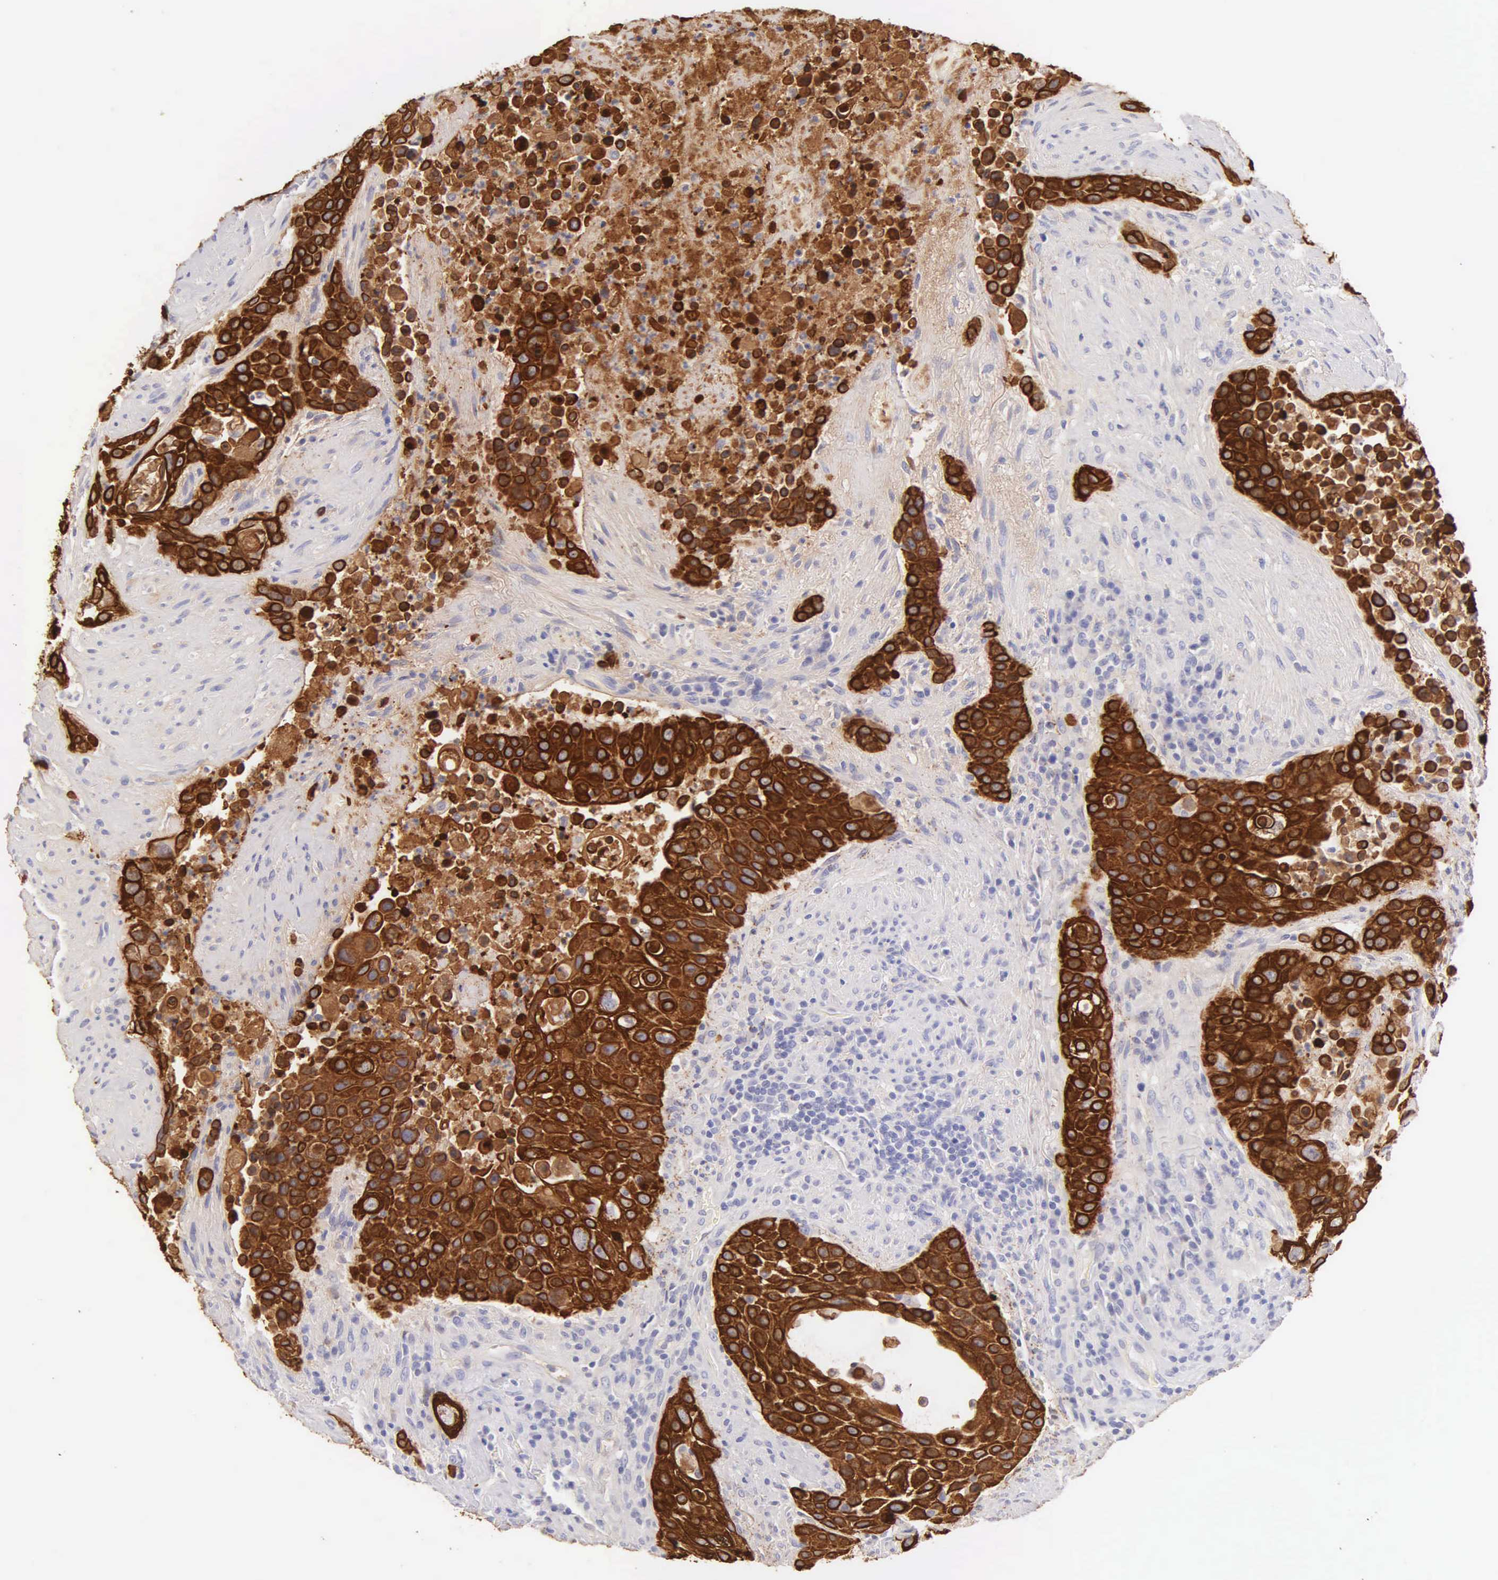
{"staining": {"intensity": "strong", "quantity": ">75%", "location": "cytoplasmic/membranous"}, "tissue": "urothelial cancer", "cell_type": "Tumor cells", "image_type": "cancer", "snomed": [{"axis": "morphology", "description": "Urothelial carcinoma, High grade"}, {"axis": "topography", "description": "Urinary bladder"}], "caption": "High-magnification brightfield microscopy of high-grade urothelial carcinoma stained with DAB (3,3'-diaminobenzidine) (brown) and counterstained with hematoxylin (blue). tumor cells exhibit strong cytoplasmic/membranous staining is identified in approximately>75% of cells.", "gene": "KRT17", "patient": {"sex": "male", "age": 74}}